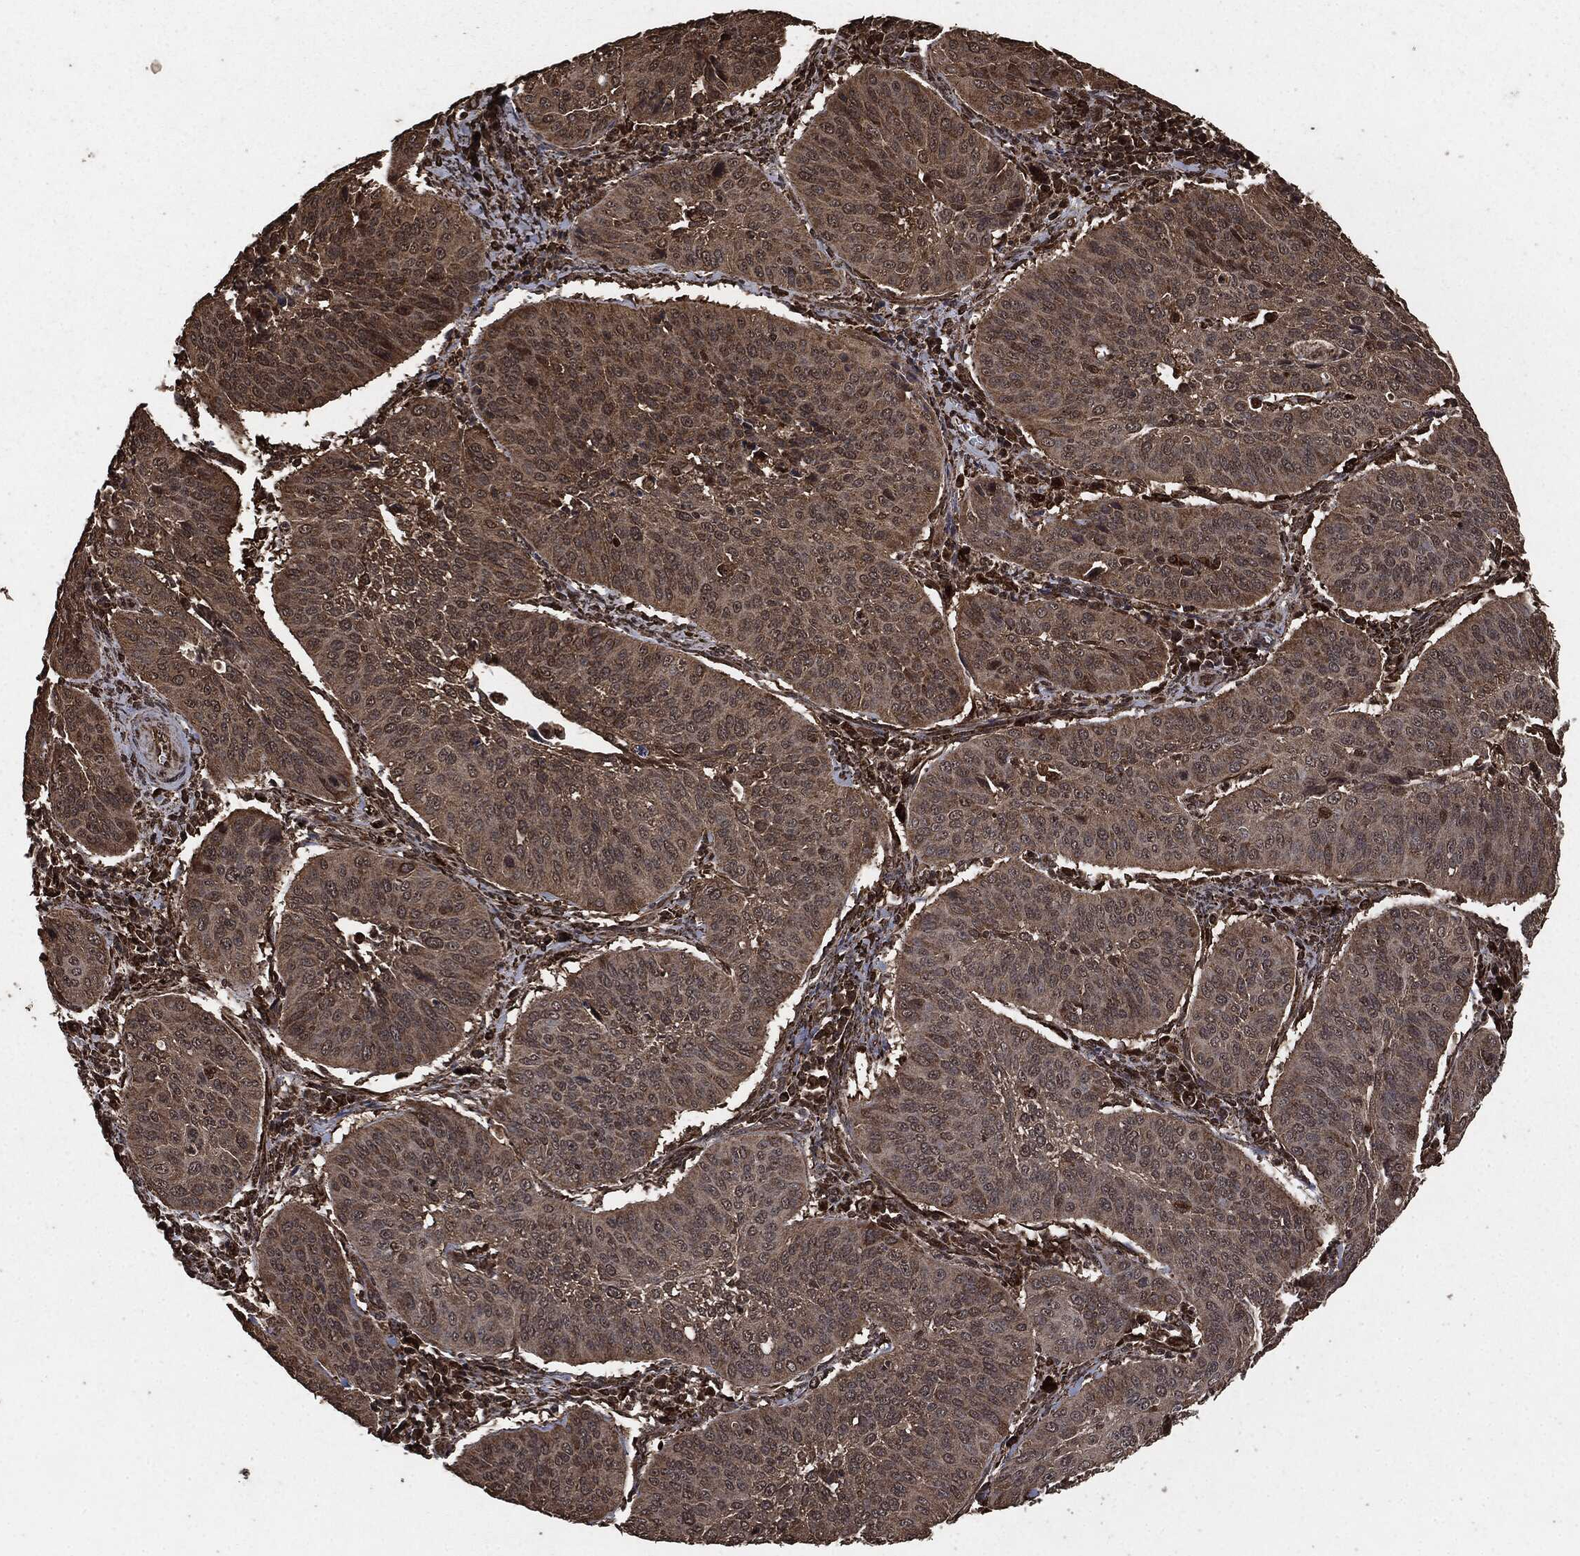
{"staining": {"intensity": "moderate", "quantity": "25%-75%", "location": "cytoplasmic/membranous"}, "tissue": "cervical cancer", "cell_type": "Tumor cells", "image_type": "cancer", "snomed": [{"axis": "morphology", "description": "Normal tissue, NOS"}, {"axis": "morphology", "description": "Squamous cell carcinoma, NOS"}, {"axis": "topography", "description": "Cervix"}], "caption": "Immunohistochemistry micrograph of neoplastic tissue: human squamous cell carcinoma (cervical) stained using immunohistochemistry exhibits medium levels of moderate protein expression localized specifically in the cytoplasmic/membranous of tumor cells, appearing as a cytoplasmic/membranous brown color.", "gene": "EGFR", "patient": {"sex": "female", "age": 39}}